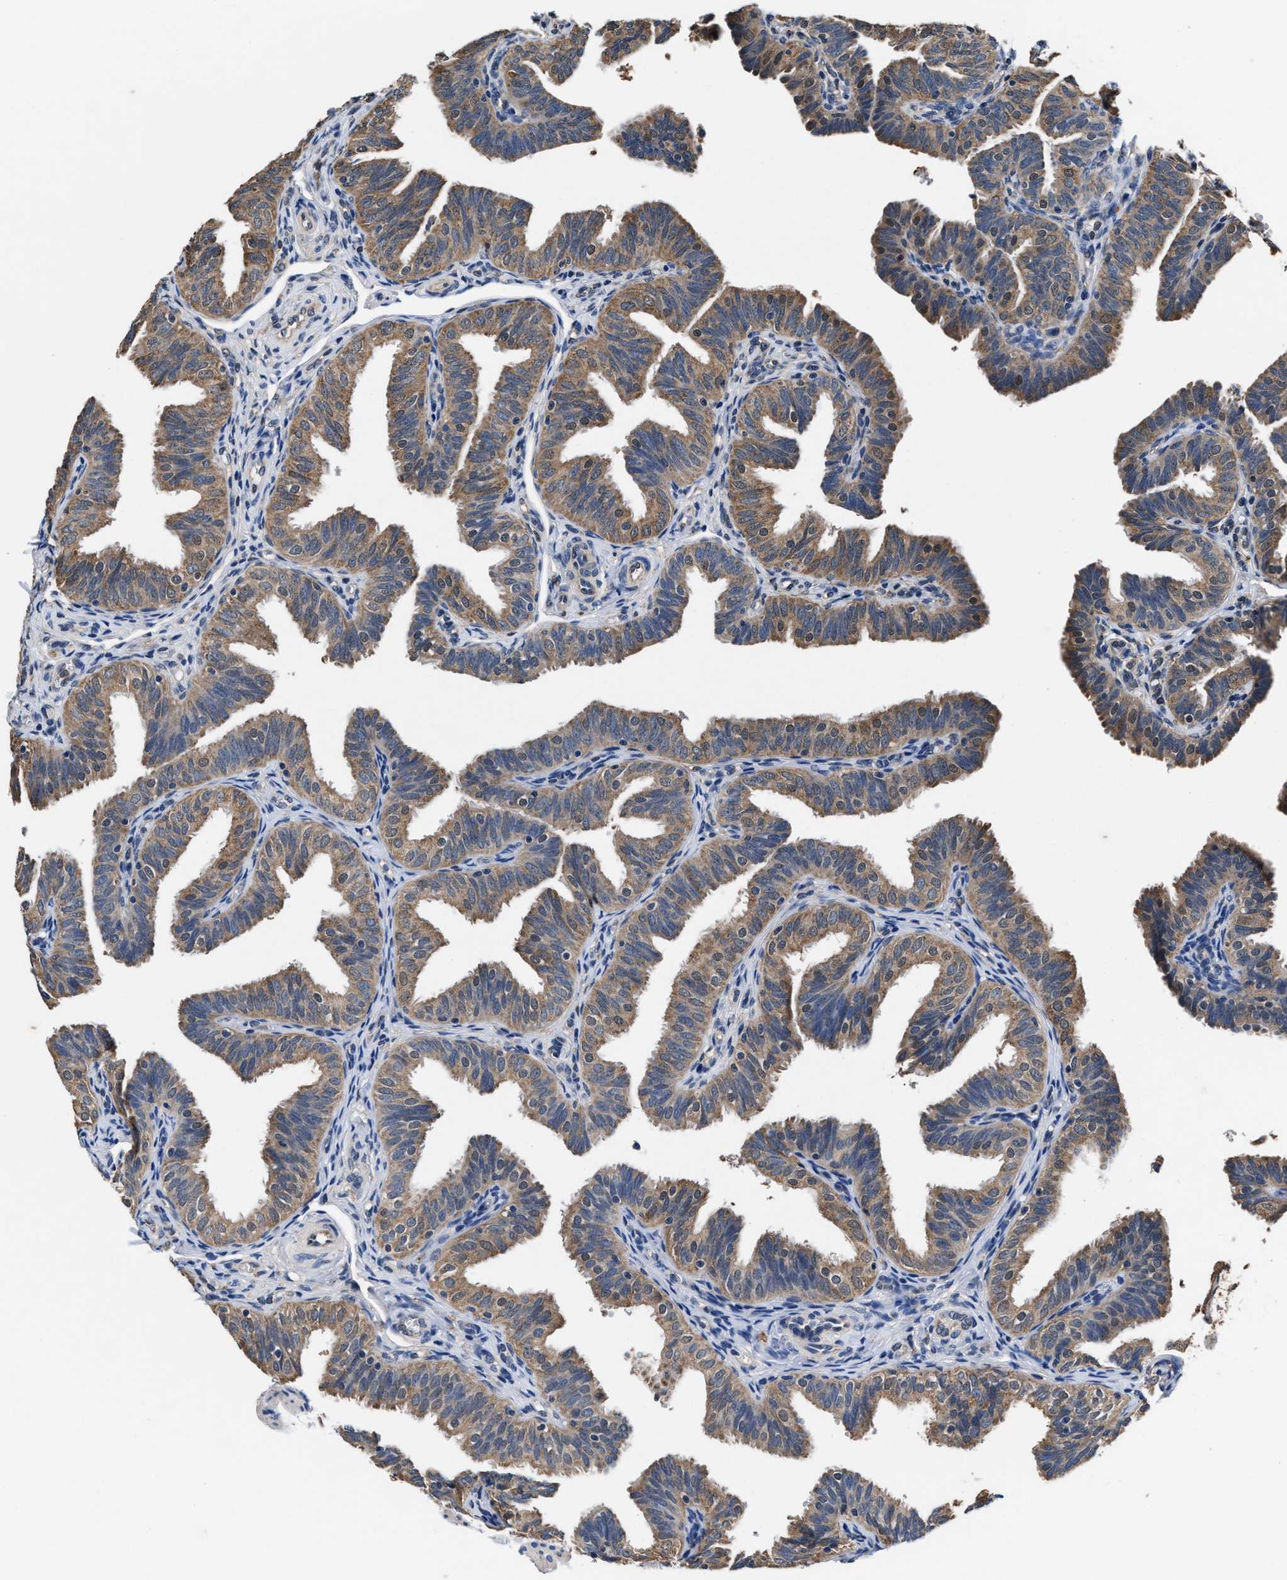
{"staining": {"intensity": "moderate", "quantity": ">75%", "location": "cytoplasmic/membranous"}, "tissue": "fallopian tube", "cell_type": "Glandular cells", "image_type": "normal", "snomed": [{"axis": "morphology", "description": "Normal tissue, NOS"}, {"axis": "topography", "description": "Fallopian tube"}], "caption": "This image reveals immunohistochemistry (IHC) staining of unremarkable human fallopian tube, with medium moderate cytoplasmic/membranous positivity in approximately >75% of glandular cells.", "gene": "ACLY", "patient": {"sex": "female", "age": 35}}